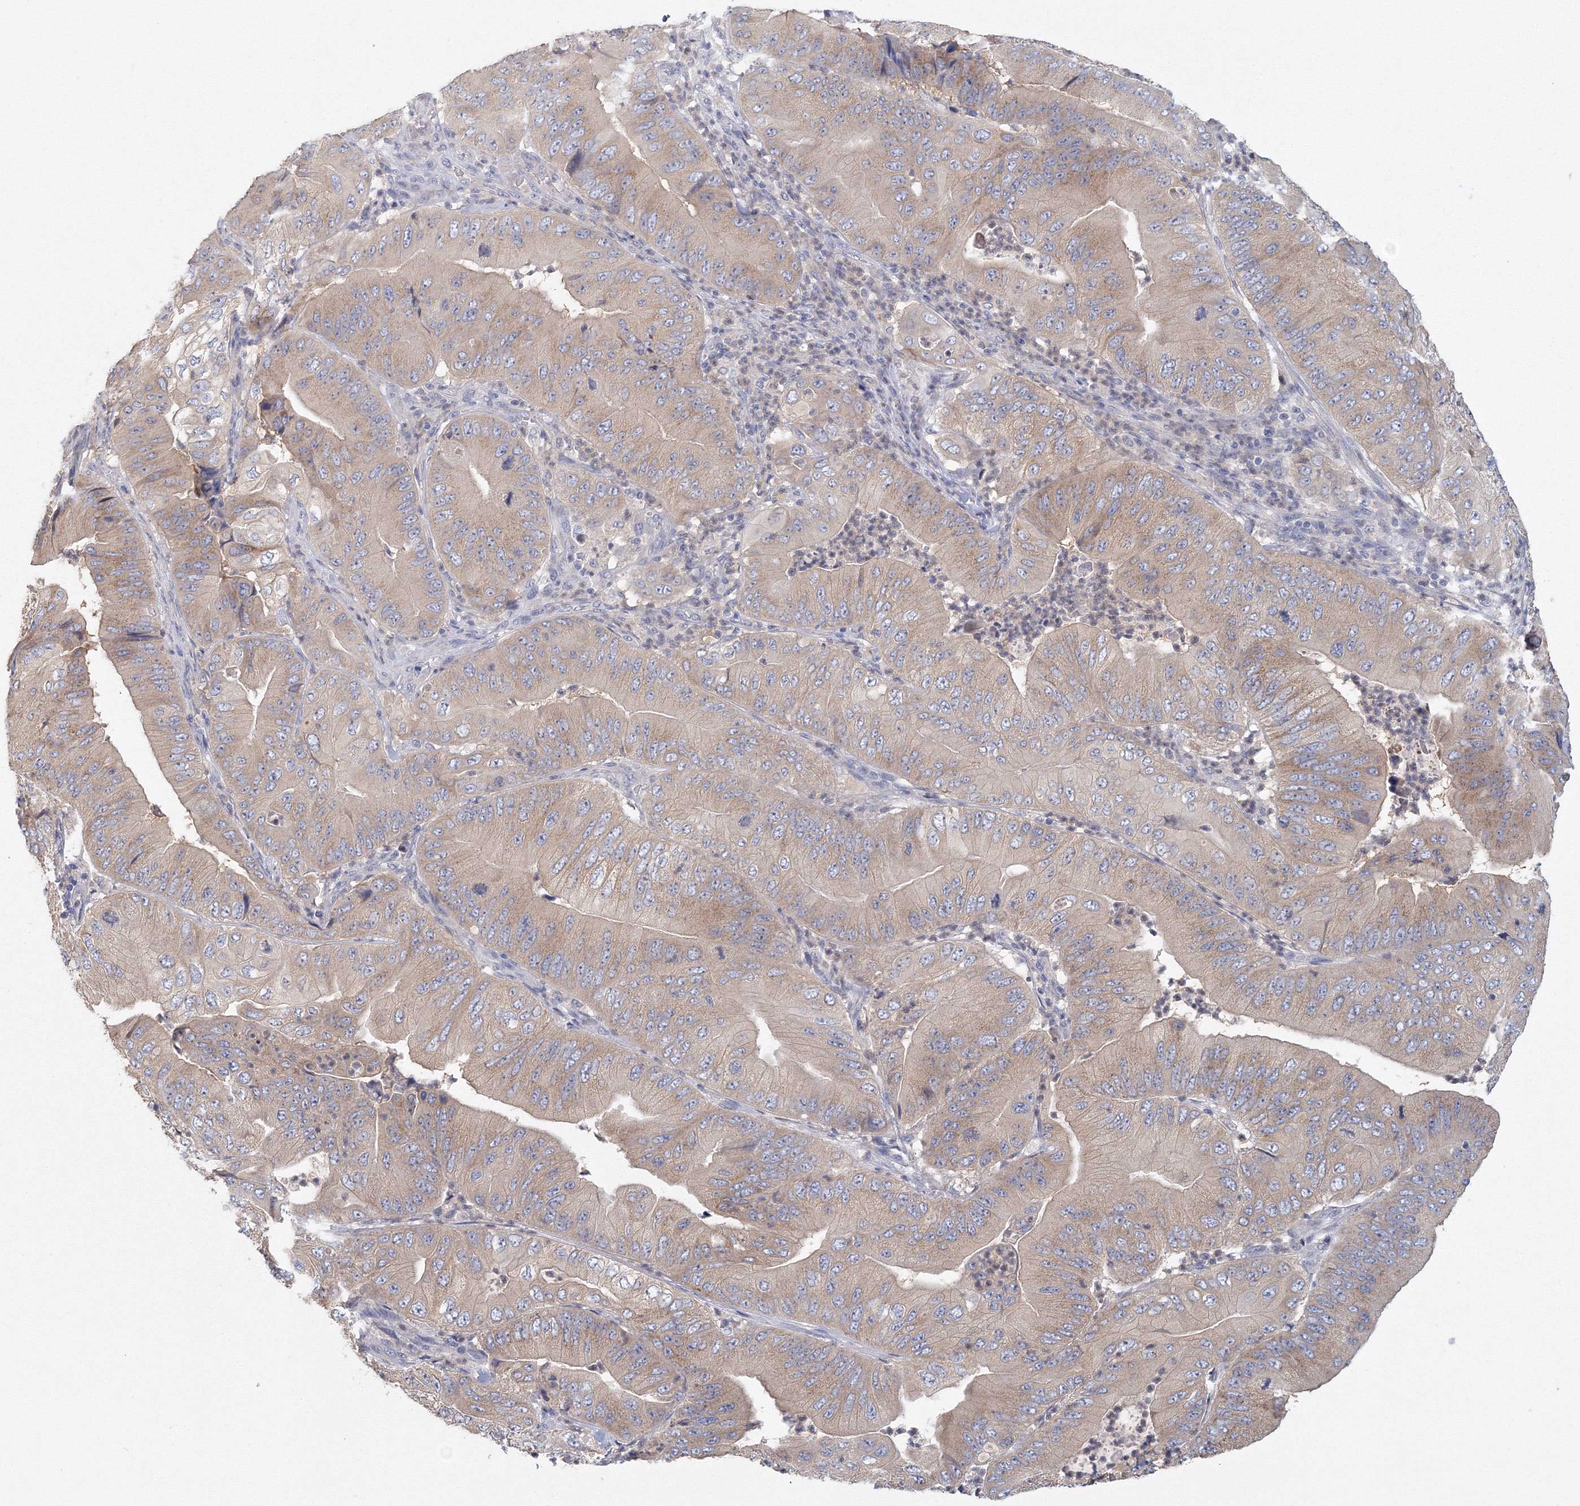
{"staining": {"intensity": "weak", "quantity": "25%-75%", "location": "cytoplasmic/membranous"}, "tissue": "pancreatic cancer", "cell_type": "Tumor cells", "image_type": "cancer", "snomed": [{"axis": "morphology", "description": "Adenocarcinoma, NOS"}, {"axis": "topography", "description": "Pancreas"}], "caption": "Adenocarcinoma (pancreatic) stained for a protein reveals weak cytoplasmic/membranous positivity in tumor cells.", "gene": "TACC2", "patient": {"sex": "female", "age": 77}}